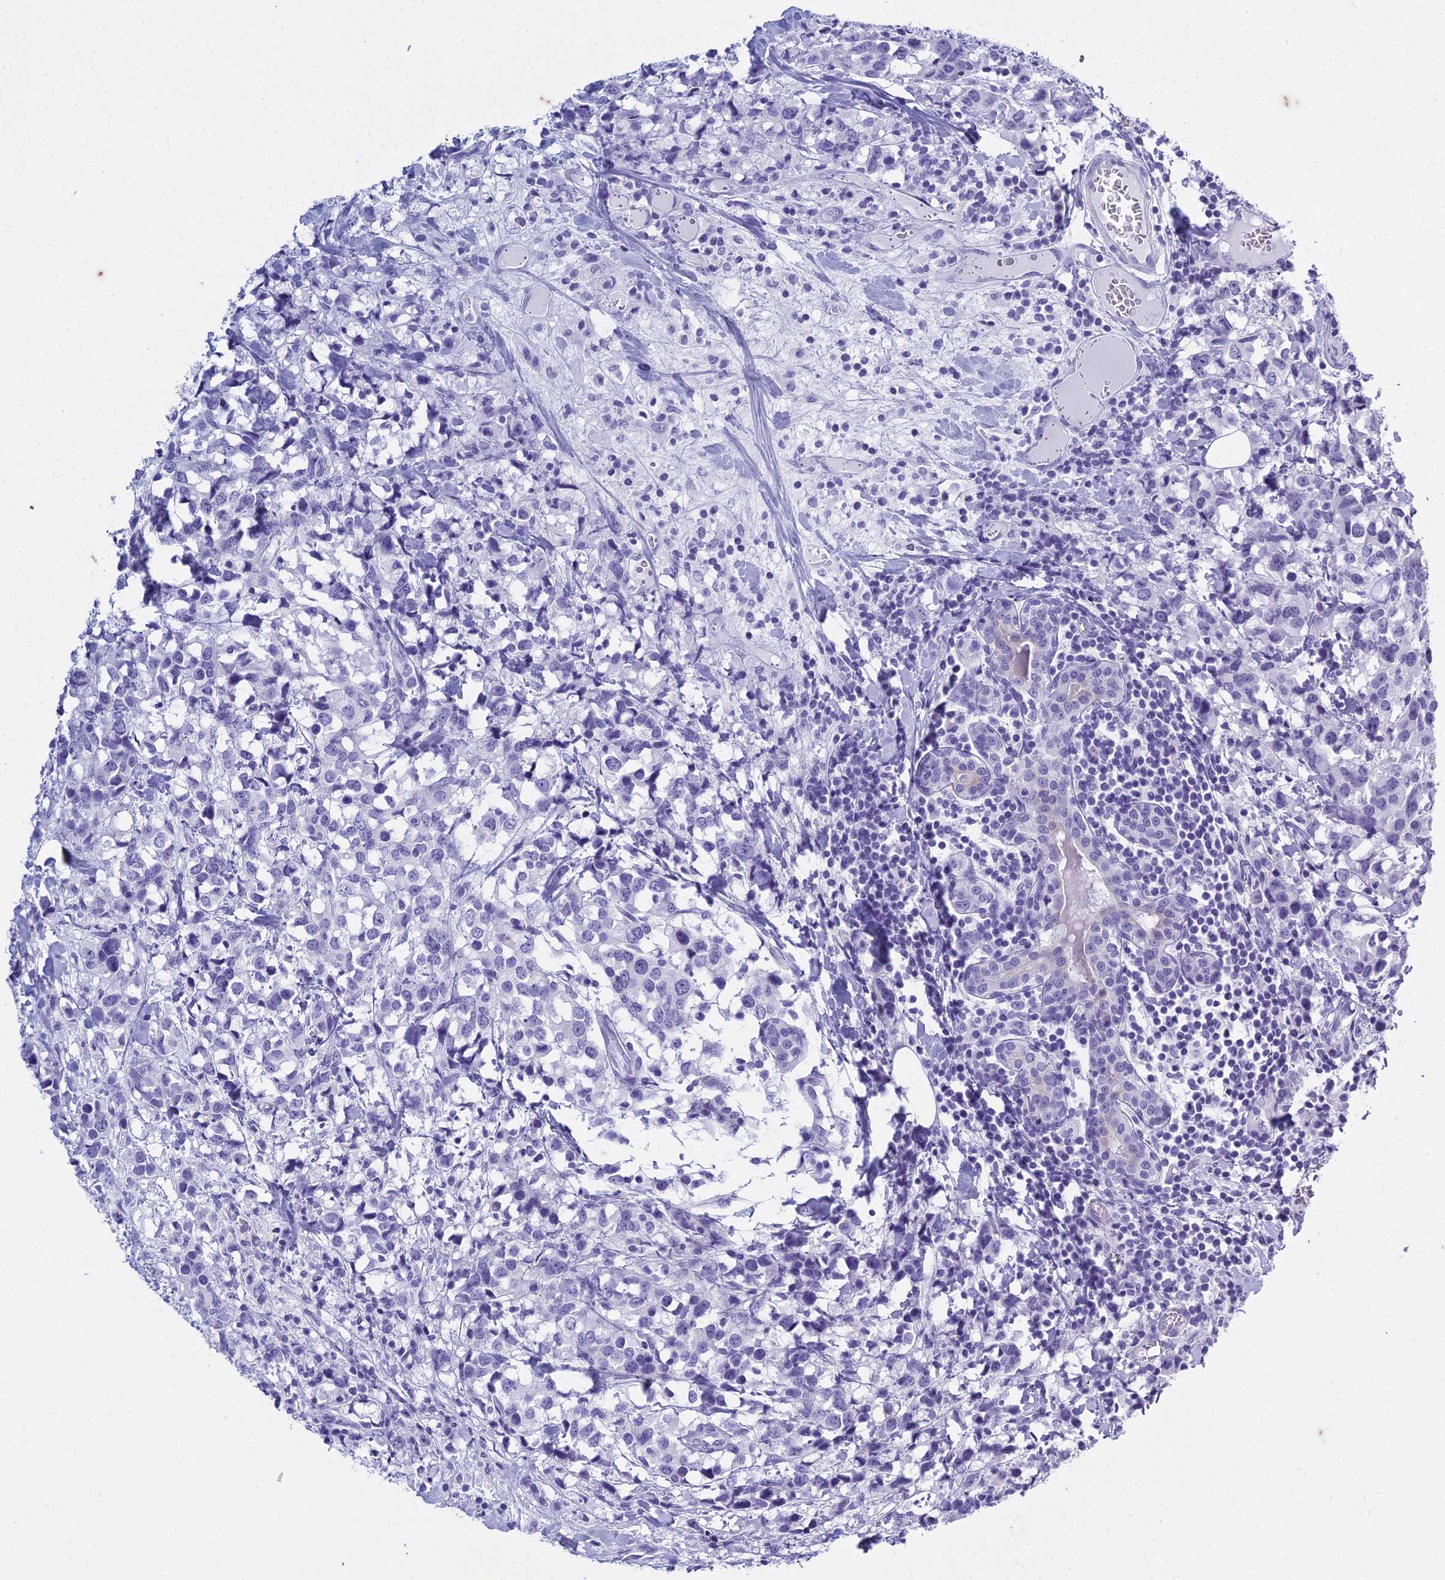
{"staining": {"intensity": "negative", "quantity": "none", "location": "none"}, "tissue": "breast cancer", "cell_type": "Tumor cells", "image_type": "cancer", "snomed": [{"axis": "morphology", "description": "Lobular carcinoma"}, {"axis": "topography", "description": "Breast"}], "caption": "Immunohistochemical staining of breast cancer (lobular carcinoma) demonstrates no significant staining in tumor cells.", "gene": "HMGB4", "patient": {"sex": "female", "age": 59}}